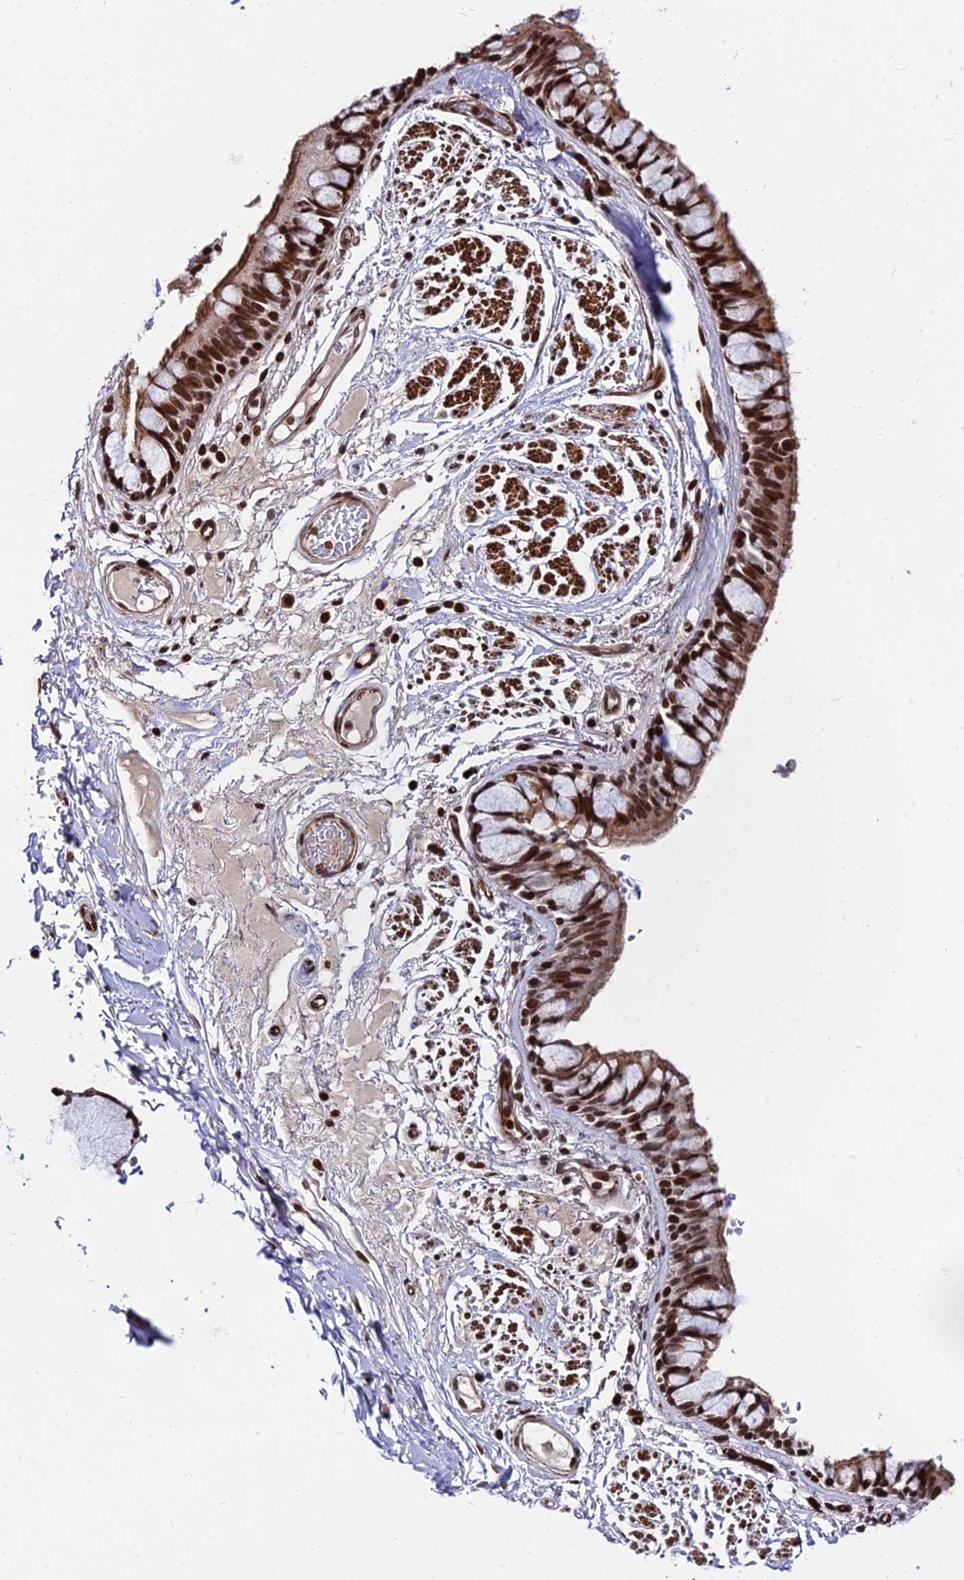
{"staining": {"intensity": "strong", "quantity": ">75%", "location": "cytoplasmic/membranous,nuclear"}, "tissue": "bronchus", "cell_type": "Respiratory epithelial cells", "image_type": "normal", "snomed": [{"axis": "morphology", "description": "Normal tissue, NOS"}, {"axis": "topography", "description": "Bronchus"}], "caption": "Immunohistochemical staining of normal human bronchus exhibits strong cytoplasmic/membranous,nuclear protein positivity in about >75% of respiratory epithelial cells. Using DAB (3,3'-diaminobenzidine) (brown) and hematoxylin (blue) stains, captured at high magnification using brightfield microscopy.", "gene": "NYAP2", "patient": {"sex": "male", "age": 70}}